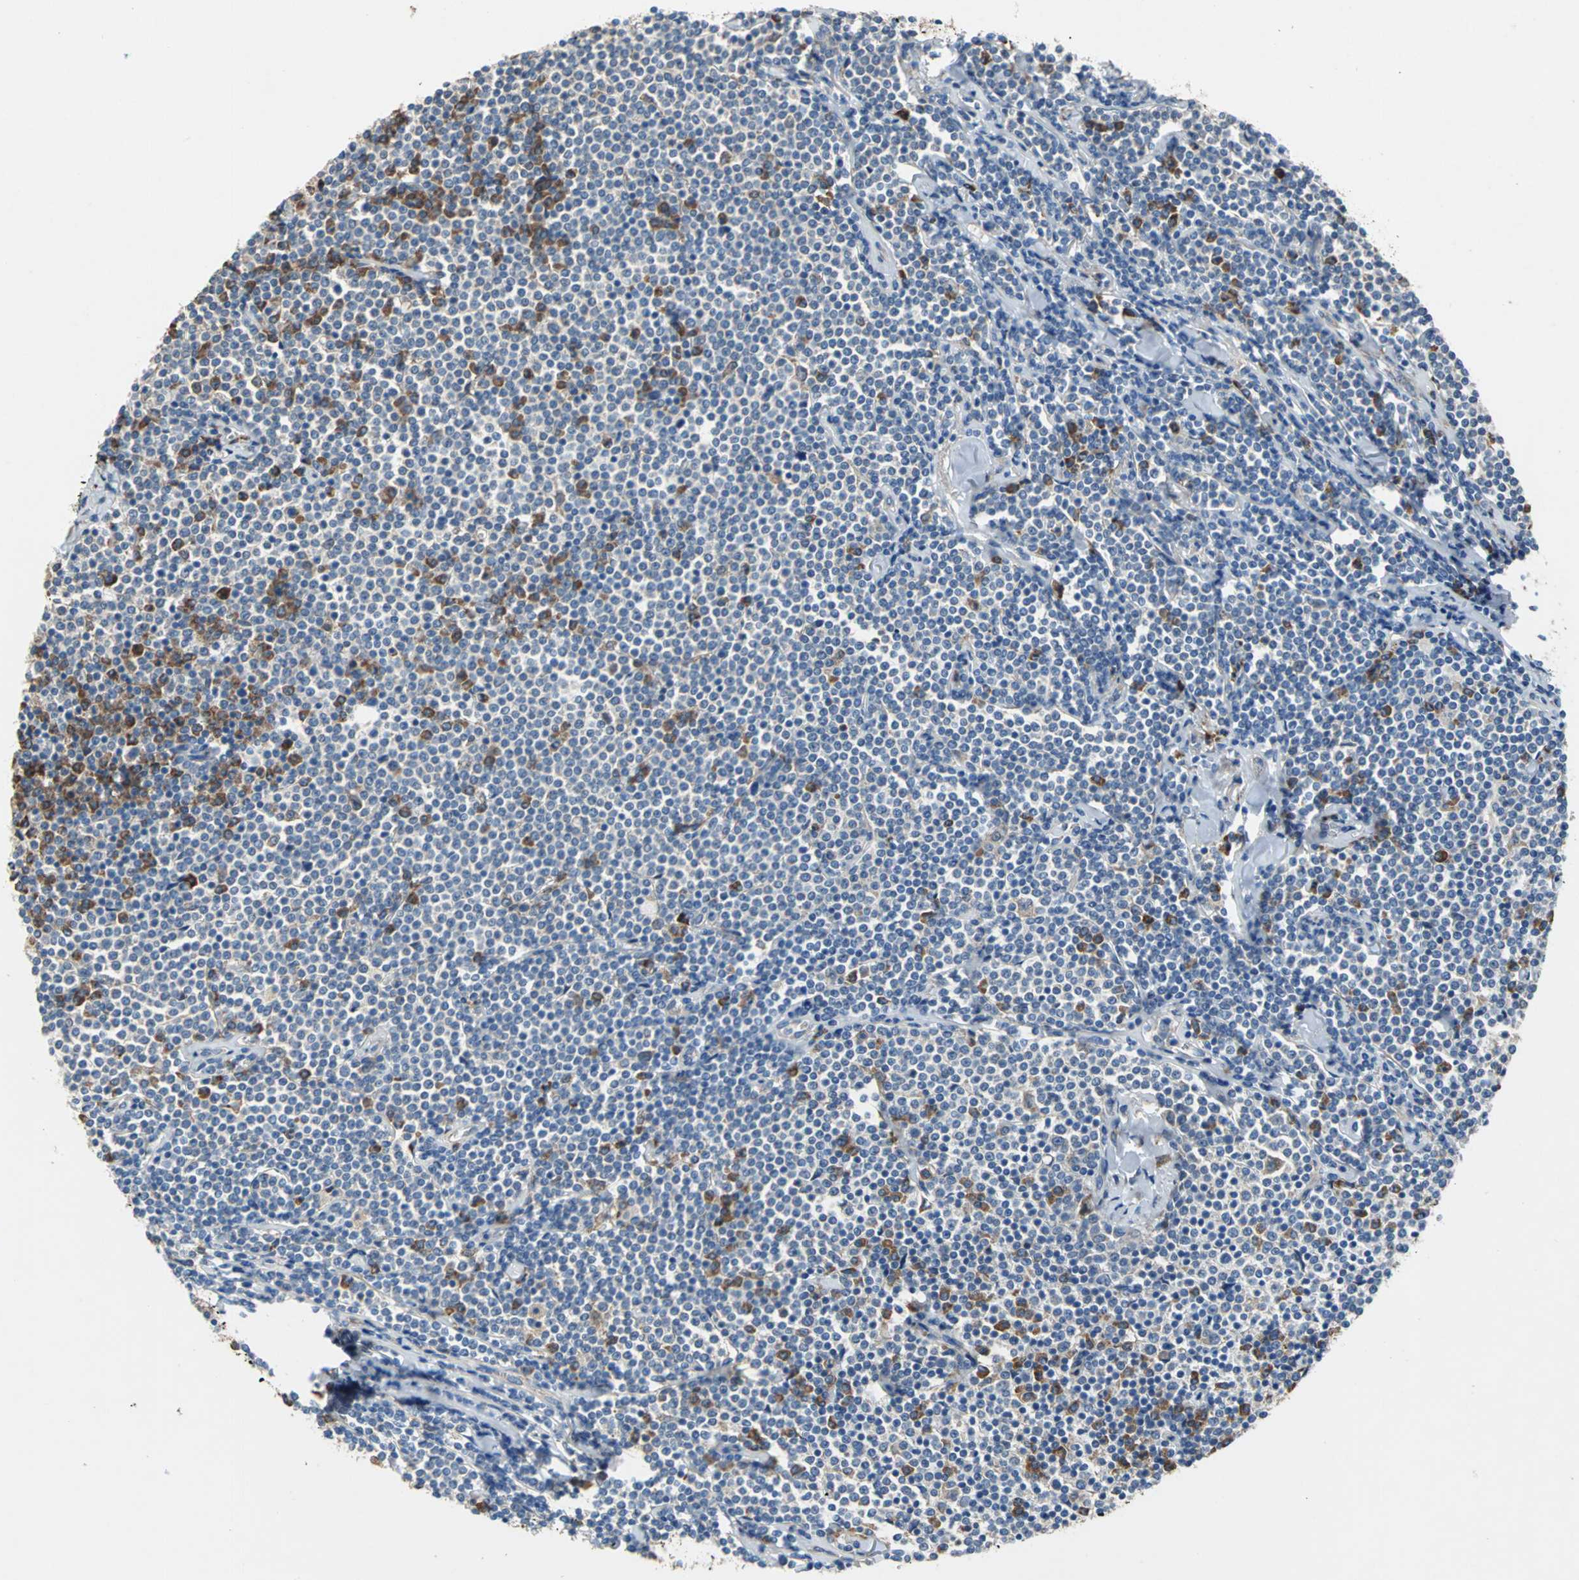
{"staining": {"intensity": "moderate", "quantity": "<25%", "location": "cytoplasmic/membranous"}, "tissue": "lymphoma", "cell_type": "Tumor cells", "image_type": "cancer", "snomed": [{"axis": "morphology", "description": "Malignant lymphoma, non-Hodgkin's type, Low grade"}, {"axis": "topography", "description": "Soft tissue"}], "caption": "Approximately <25% of tumor cells in low-grade malignant lymphoma, non-Hodgkin's type demonstrate moderate cytoplasmic/membranous protein expression as visualized by brown immunohistochemical staining.", "gene": "HEPH", "patient": {"sex": "male", "age": 92}}